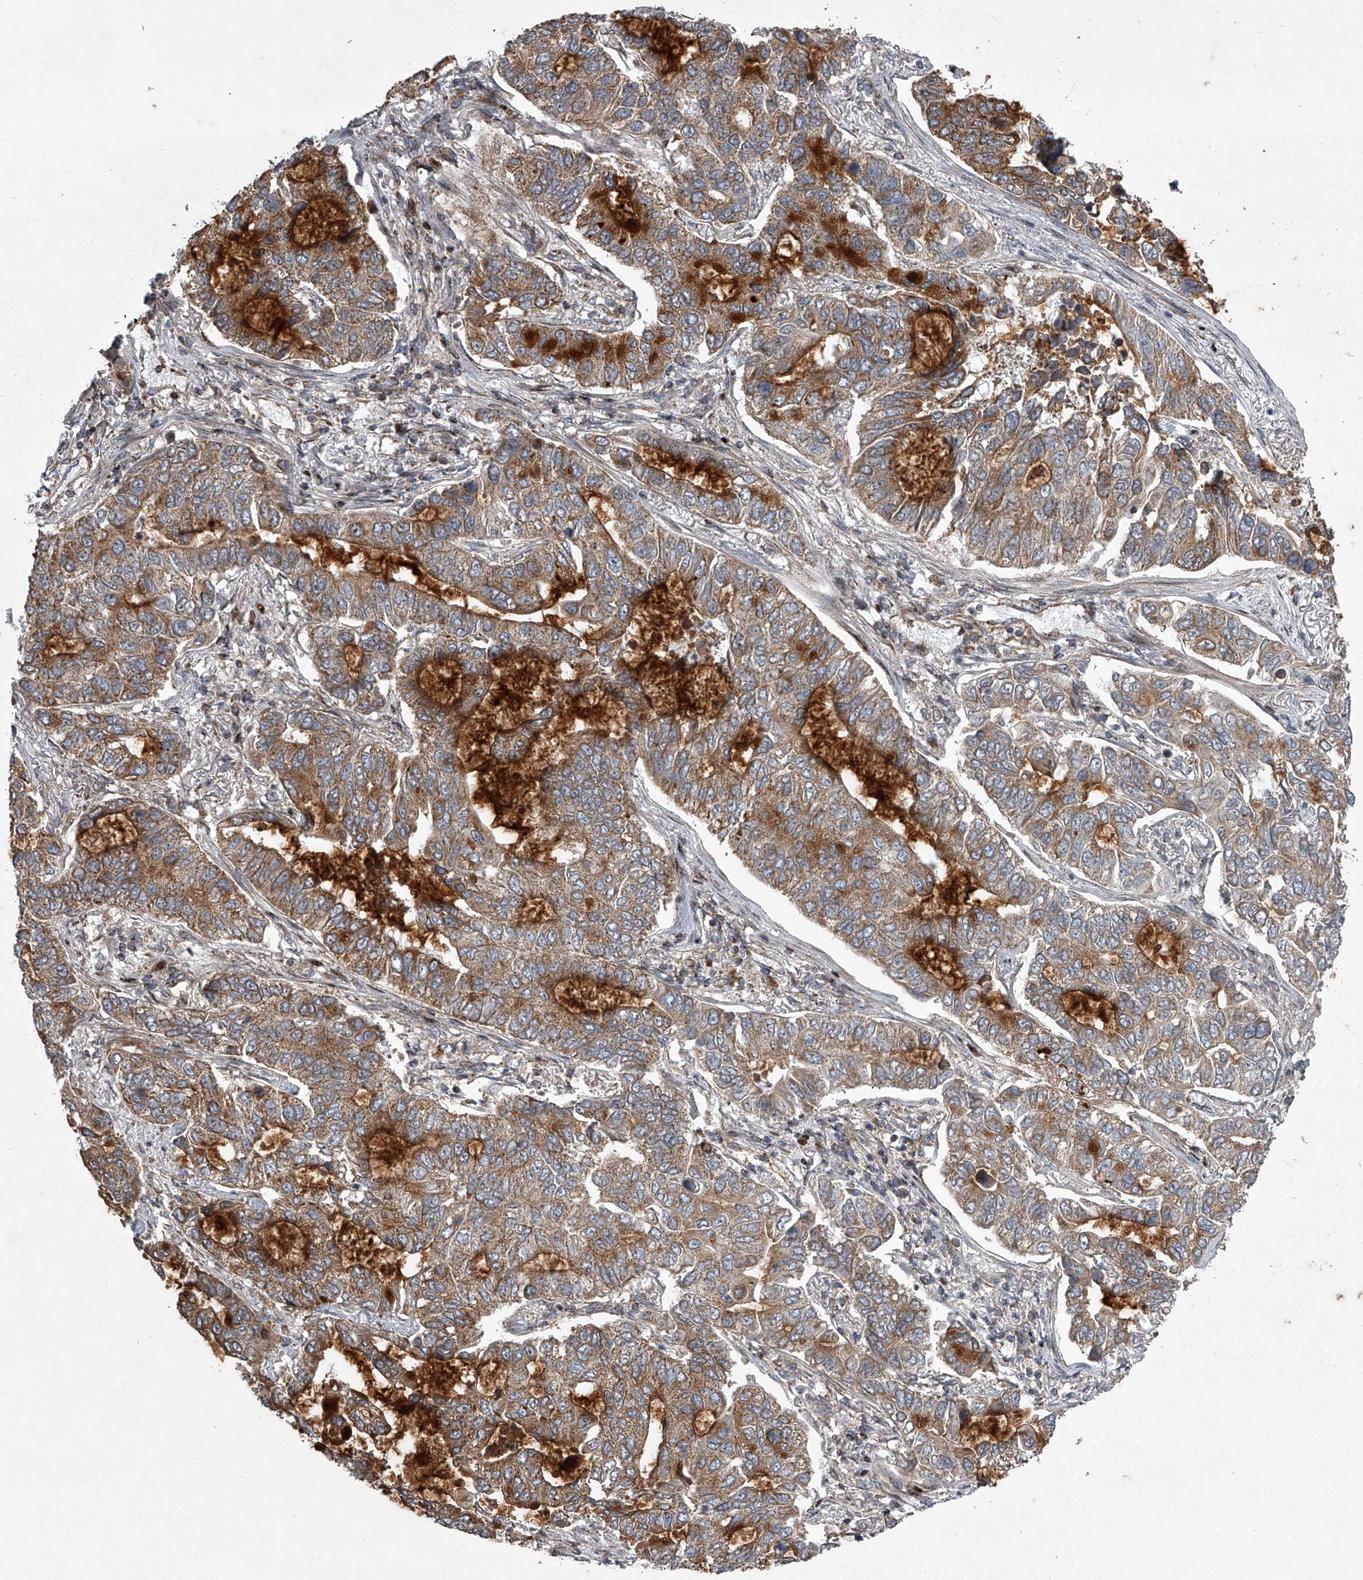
{"staining": {"intensity": "moderate", "quantity": ">75%", "location": "cytoplasmic/membranous"}, "tissue": "lung cancer", "cell_type": "Tumor cells", "image_type": "cancer", "snomed": [{"axis": "morphology", "description": "Adenocarcinoma, NOS"}, {"axis": "topography", "description": "Lung"}], "caption": "Immunohistochemistry histopathology image of neoplastic tissue: human lung cancer stained using immunohistochemistry (IHC) displays medium levels of moderate protein expression localized specifically in the cytoplasmic/membranous of tumor cells, appearing as a cytoplasmic/membranous brown color.", "gene": "STRADA", "patient": {"sex": "male", "age": 64}}